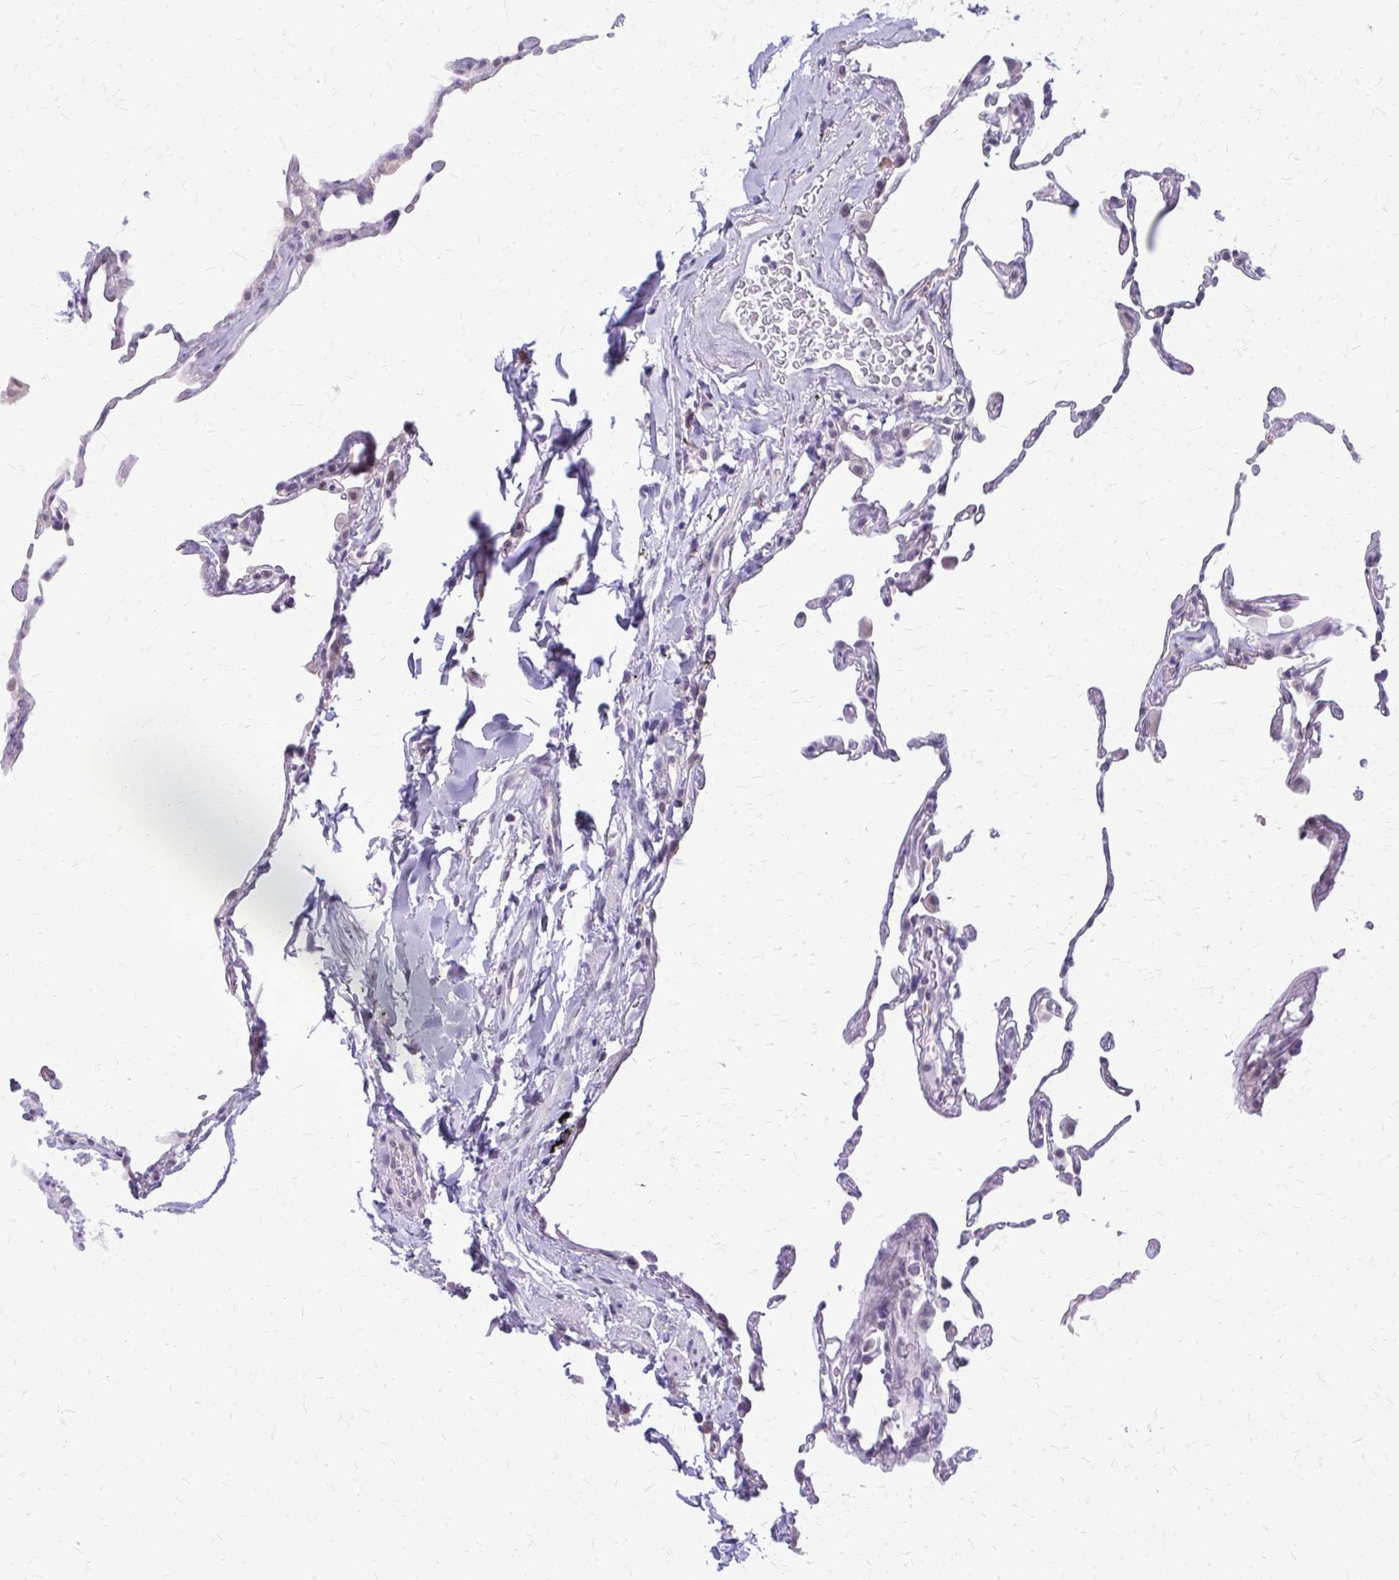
{"staining": {"intensity": "negative", "quantity": "none", "location": "none"}, "tissue": "lung", "cell_type": "Alveolar cells", "image_type": "normal", "snomed": [{"axis": "morphology", "description": "Normal tissue, NOS"}, {"axis": "topography", "description": "Lung"}], "caption": "Immunohistochemistry histopathology image of normal lung stained for a protein (brown), which demonstrates no staining in alveolar cells.", "gene": "PLCB1", "patient": {"sex": "female", "age": 57}}